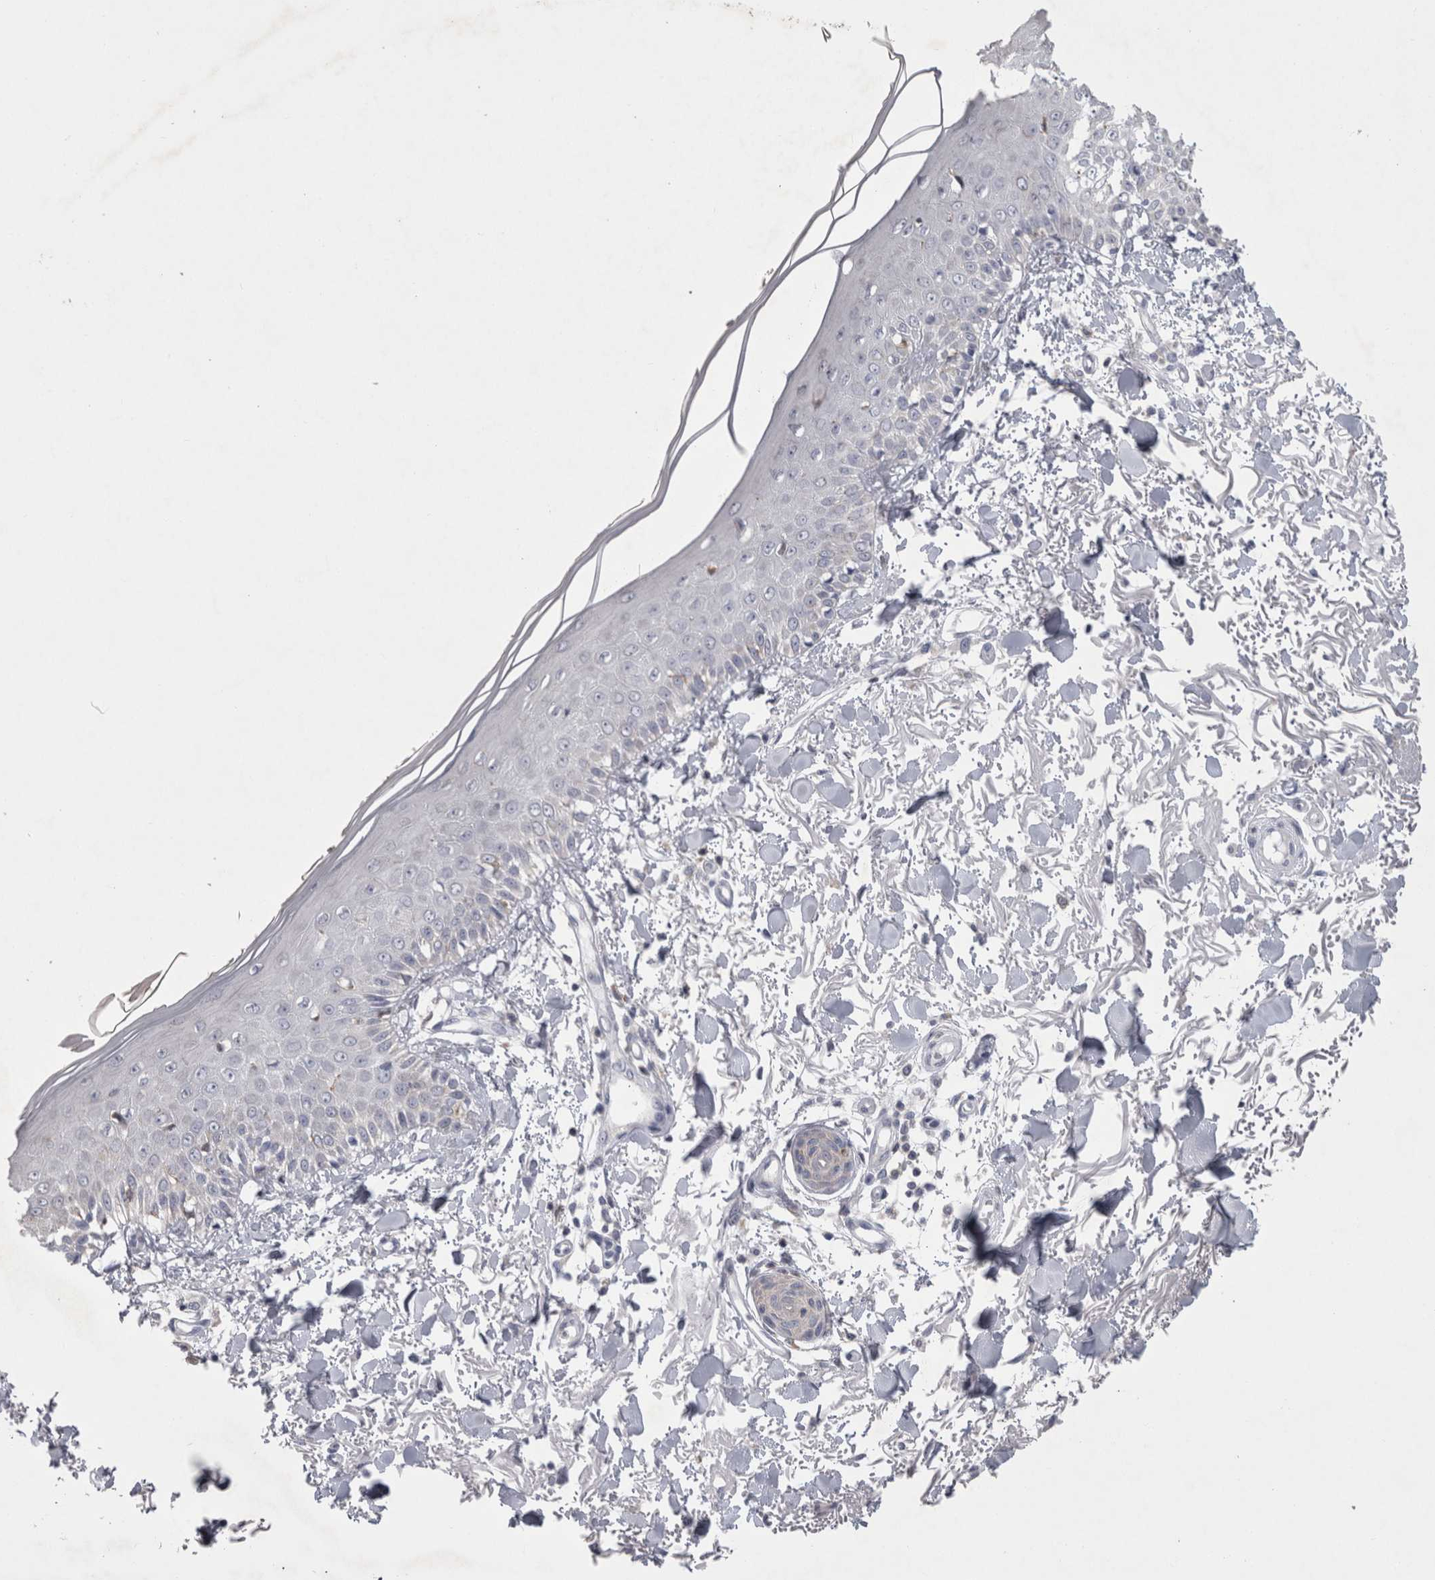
{"staining": {"intensity": "negative", "quantity": "none", "location": "none"}, "tissue": "skin", "cell_type": "Fibroblasts", "image_type": "normal", "snomed": [{"axis": "morphology", "description": "Normal tissue, NOS"}, {"axis": "morphology", "description": "Squamous cell carcinoma, NOS"}, {"axis": "topography", "description": "Skin"}, {"axis": "topography", "description": "Peripheral nerve tissue"}], "caption": "Fibroblasts show no significant protein staining in benign skin. Nuclei are stained in blue.", "gene": "AGMAT", "patient": {"sex": "male", "age": 83}}